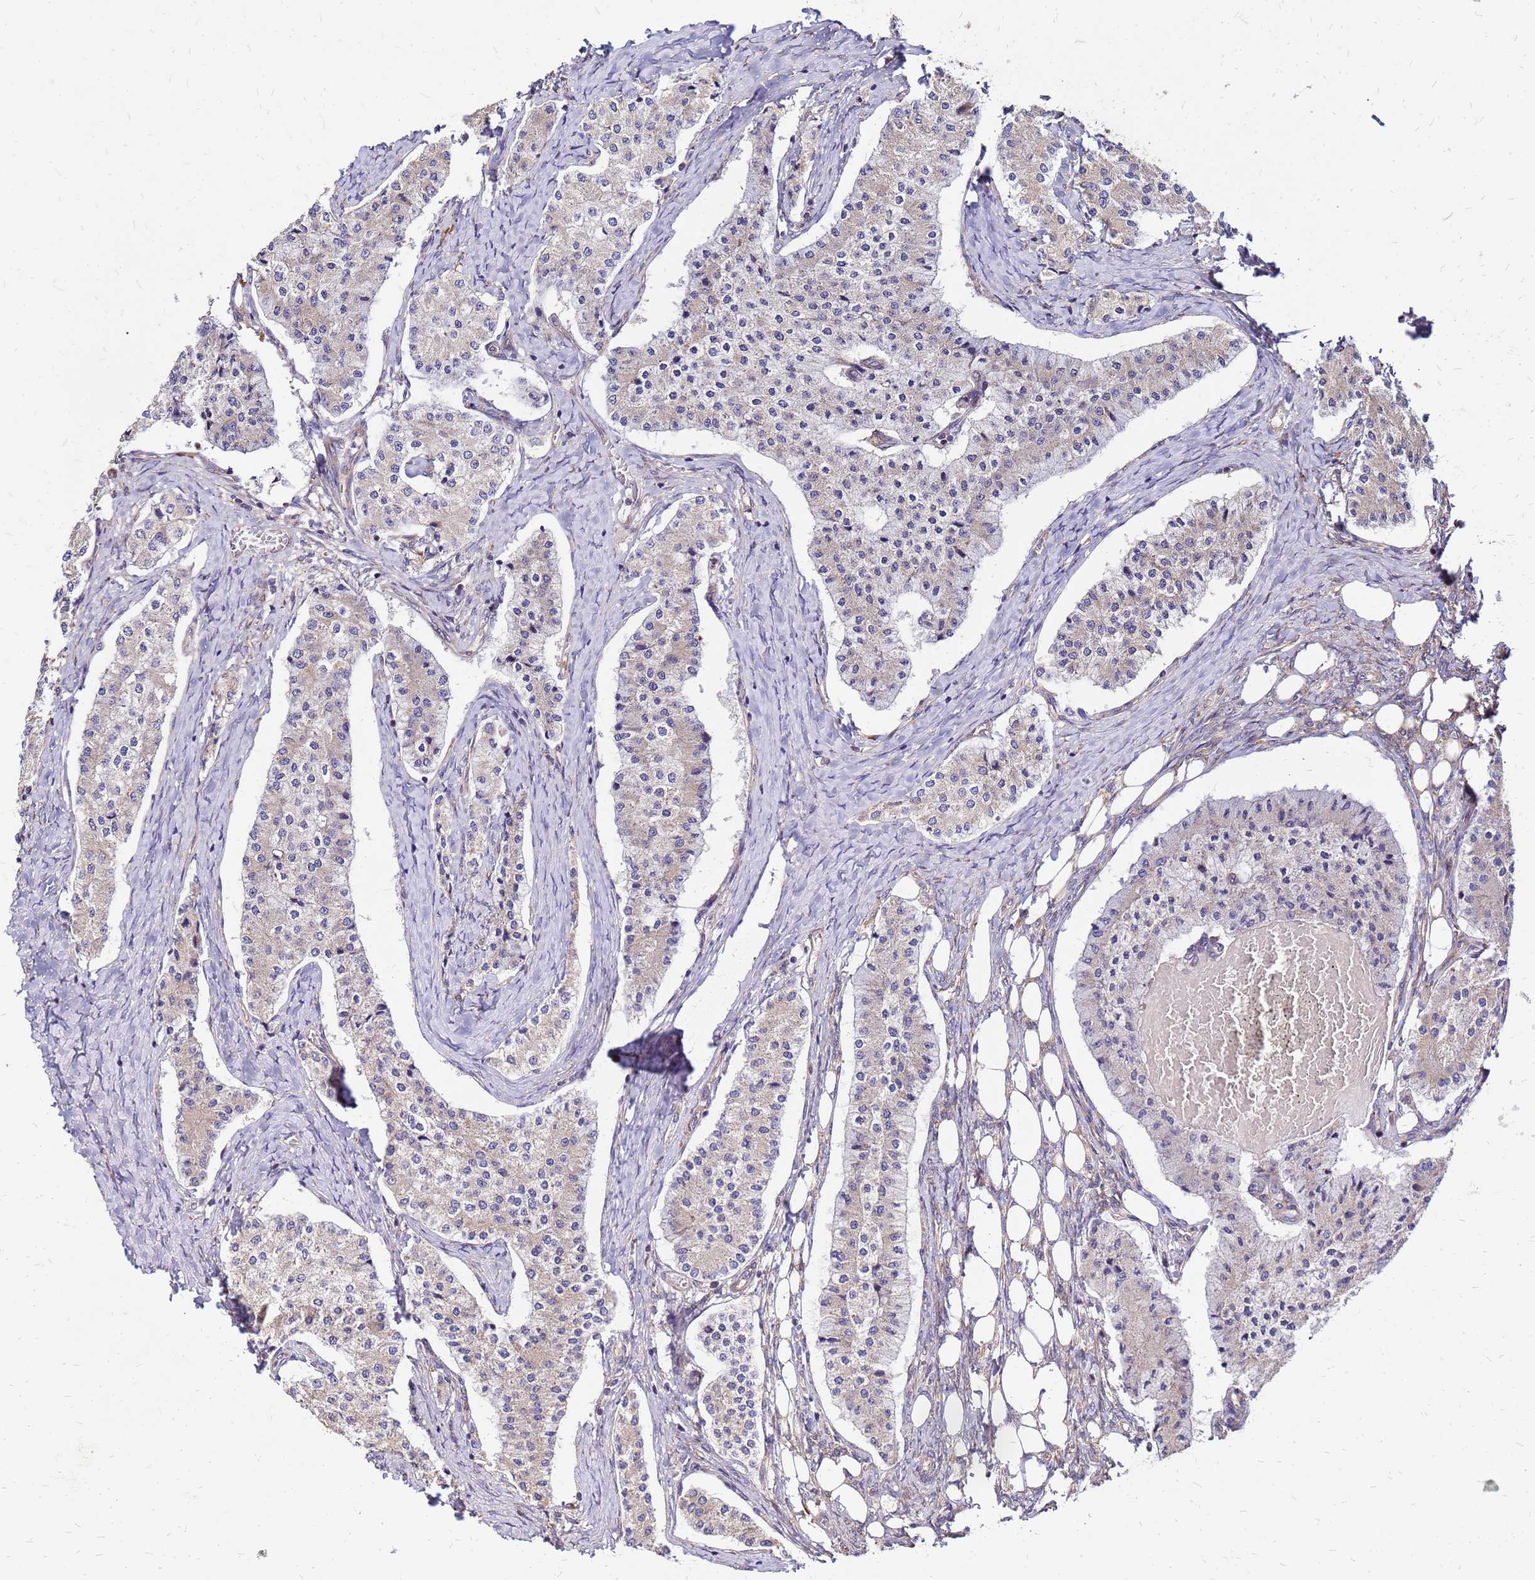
{"staining": {"intensity": "weak", "quantity": "<25%", "location": "cytoplasmic/membranous"}, "tissue": "carcinoid", "cell_type": "Tumor cells", "image_type": "cancer", "snomed": [{"axis": "morphology", "description": "Carcinoid, malignant, NOS"}, {"axis": "topography", "description": "Colon"}], "caption": "The micrograph displays no significant staining in tumor cells of malignant carcinoid.", "gene": "VMO1", "patient": {"sex": "female", "age": 52}}